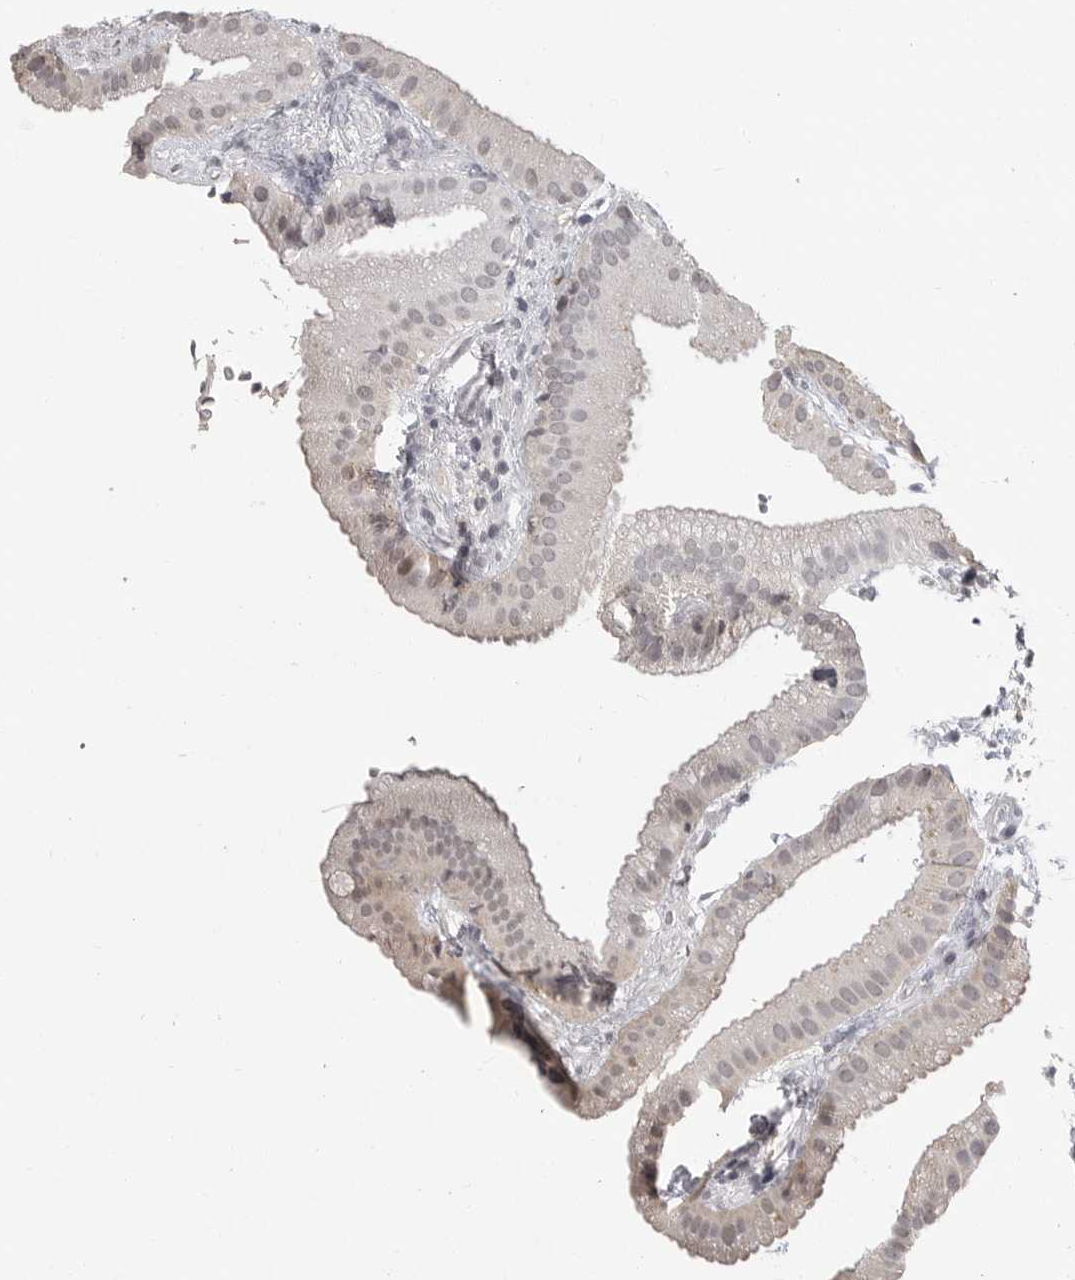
{"staining": {"intensity": "weak", "quantity": "<25%", "location": "nuclear"}, "tissue": "gallbladder", "cell_type": "Glandular cells", "image_type": "normal", "snomed": [{"axis": "morphology", "description": "Normal tissue, NOS"}, {"axis": "topography", "description": "Gallbladder"}], "caption": "Immunohistochemistry (IHC) image of benign gallbladder: human gallbladder stained with DAB displays no significant protein staining in glandular cells. The staining is performed using DAB brown chromogen with nuclei counter-stained in using hematoxylin.", "gene": "PLEKHF1", "patient": {"sex": "female", "age": 64}}